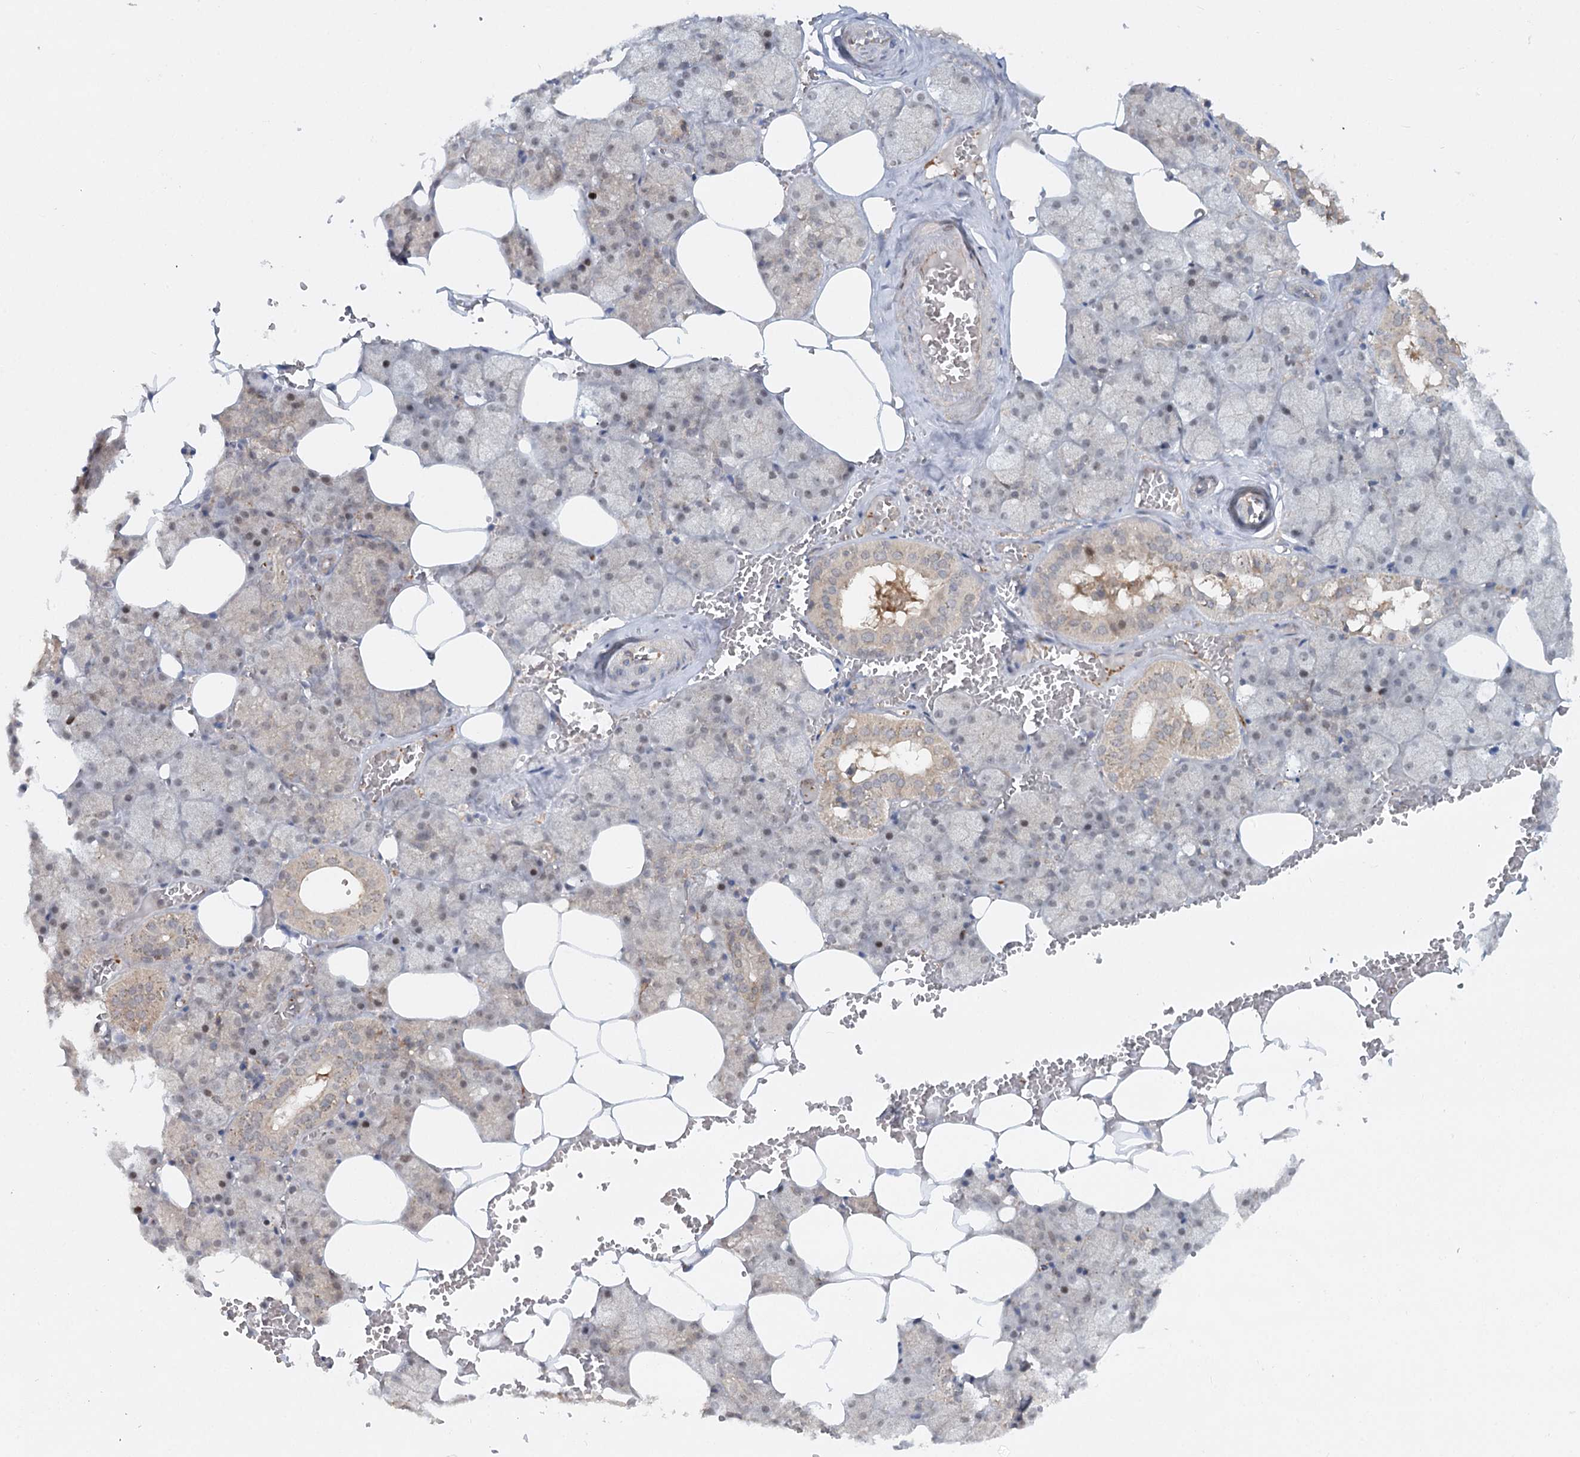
{"staining": {"intensity": "strong", "quantity": "<25%", "location": "cytoplasmic/membranous"}, "tissue": "salivary gland", "cell_type": "Glandular cells", "image_type": "normal", "snomed": [{"axis": "morphology", "description": "Normal tissue, NOS"}, {"axis": "topography", "description": "Salivary gland"}], "caption": "Human salivary gland stained with a brown dye shows strong cytoplasmic/membranous positive staining in about <25% of glandular cells.", "gene": "WDR44", "patient": {"sex": "male", "age": 62}}